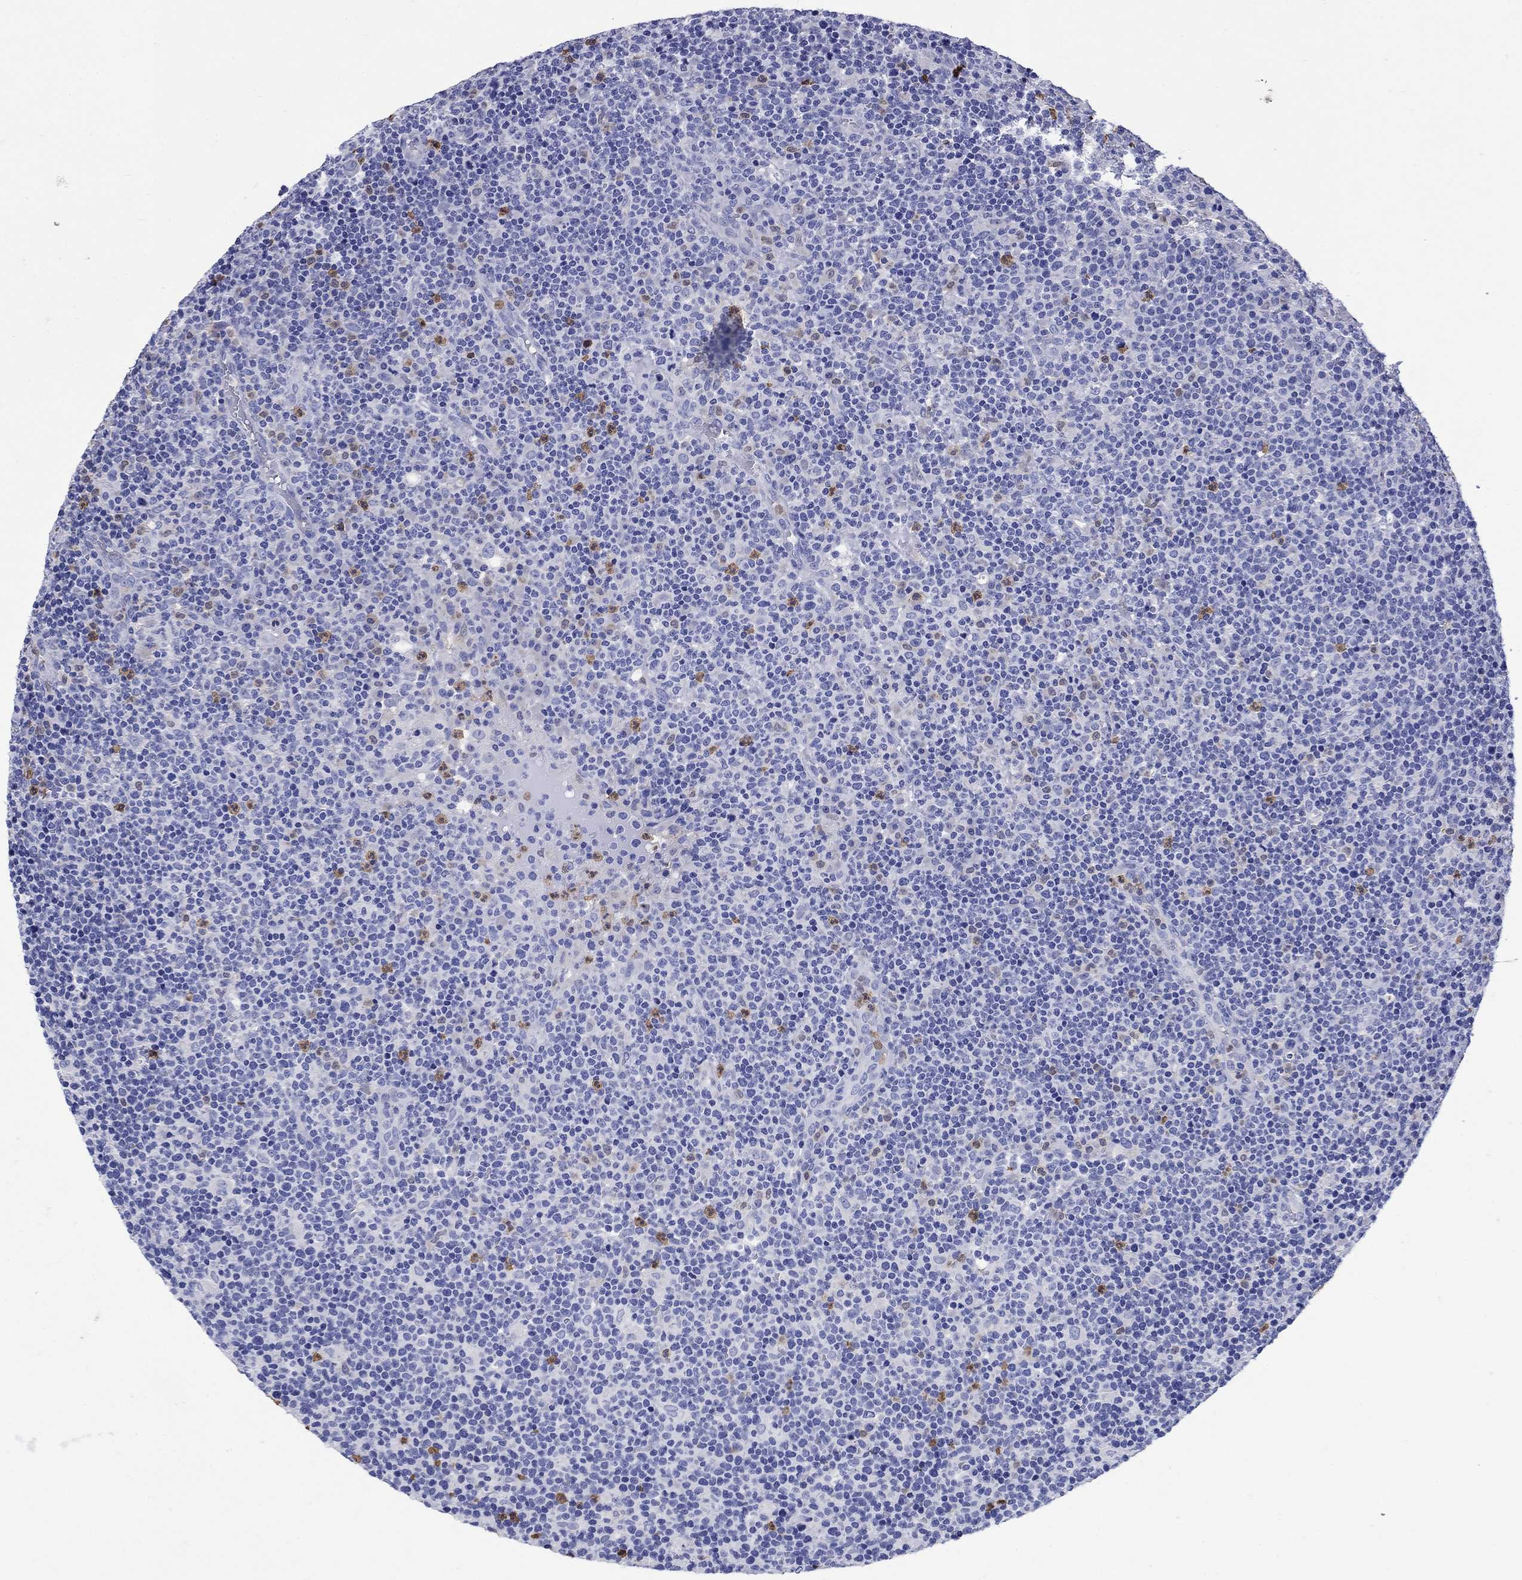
{"staining": {"intensity": "negative", "quantity": "none", "location": "none"}, "tissue": "lymphoma", "cell_type": "Tumor cells", "image_type": "cancer", "snomed": [{"axis": "morphology", "description": "Malignant lymphoma, non-Hodgkin's type, High grade"}, {"axis": "topography", "description": "Lymph node"}], "caption": "Immunohistochemical staining of human lymphoma demonstrates no significant staining in tumor cells.", "gene": "TFR2", "patient": {"sex": "male", "age": 61}}